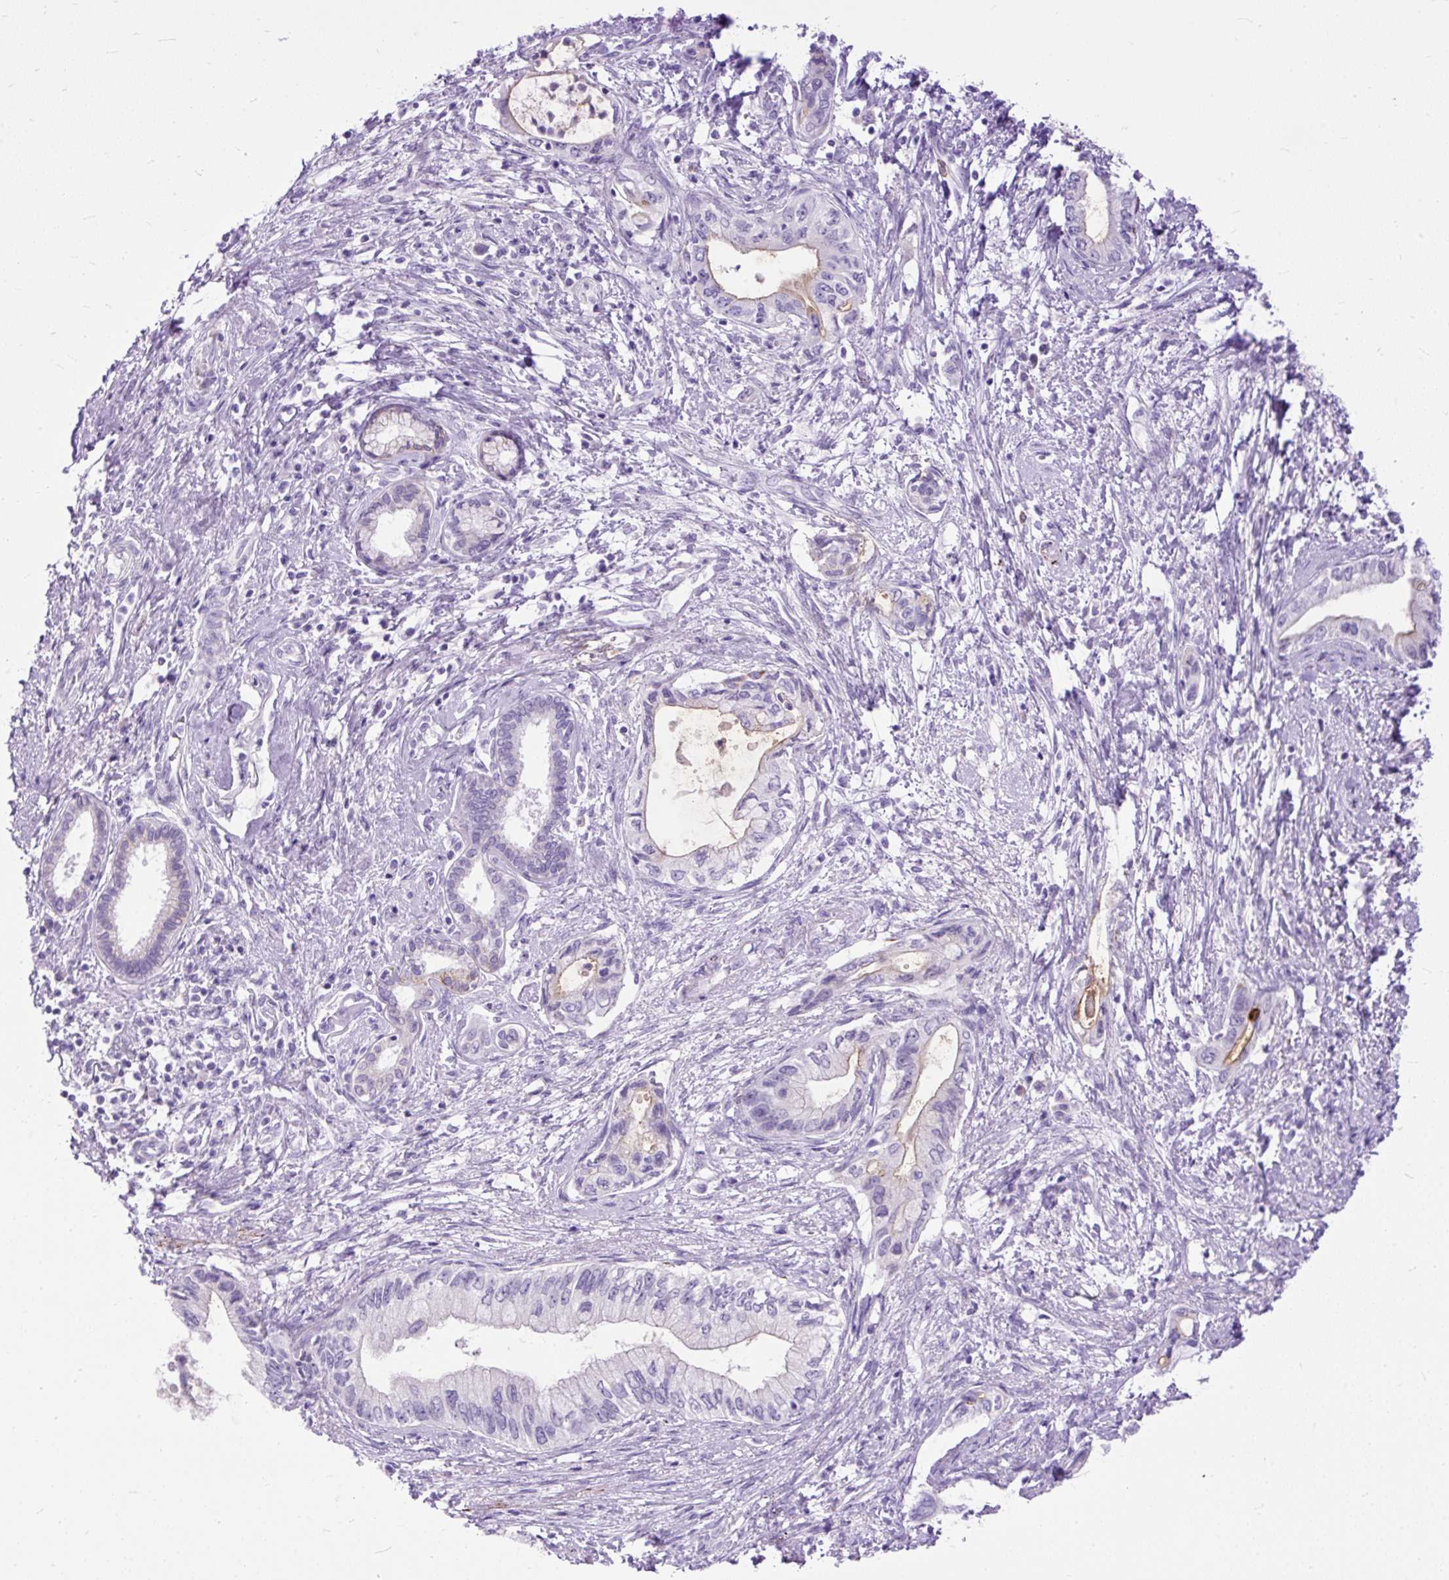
{"staining": {"intensity": "negative", "quantity": "none", "location": "none"}, "tissue": "pancreatic cancer", "cell_type": "Tumor cells", "image_type": "cancer", "snomed": [{"axis": "morphology", "description": "Adenocarcinoma, NOS"}, {"axis": "topography", "description": "Pancreas"}], "caption": "This is a histopathology image of immunohistochemistry (IHC) staining of pancreatic cancer (adenocarcinoma), which shows no staining in tumor cells.", "gene": "ZNF256", "patient": {"sex": "female", "age": 73}}